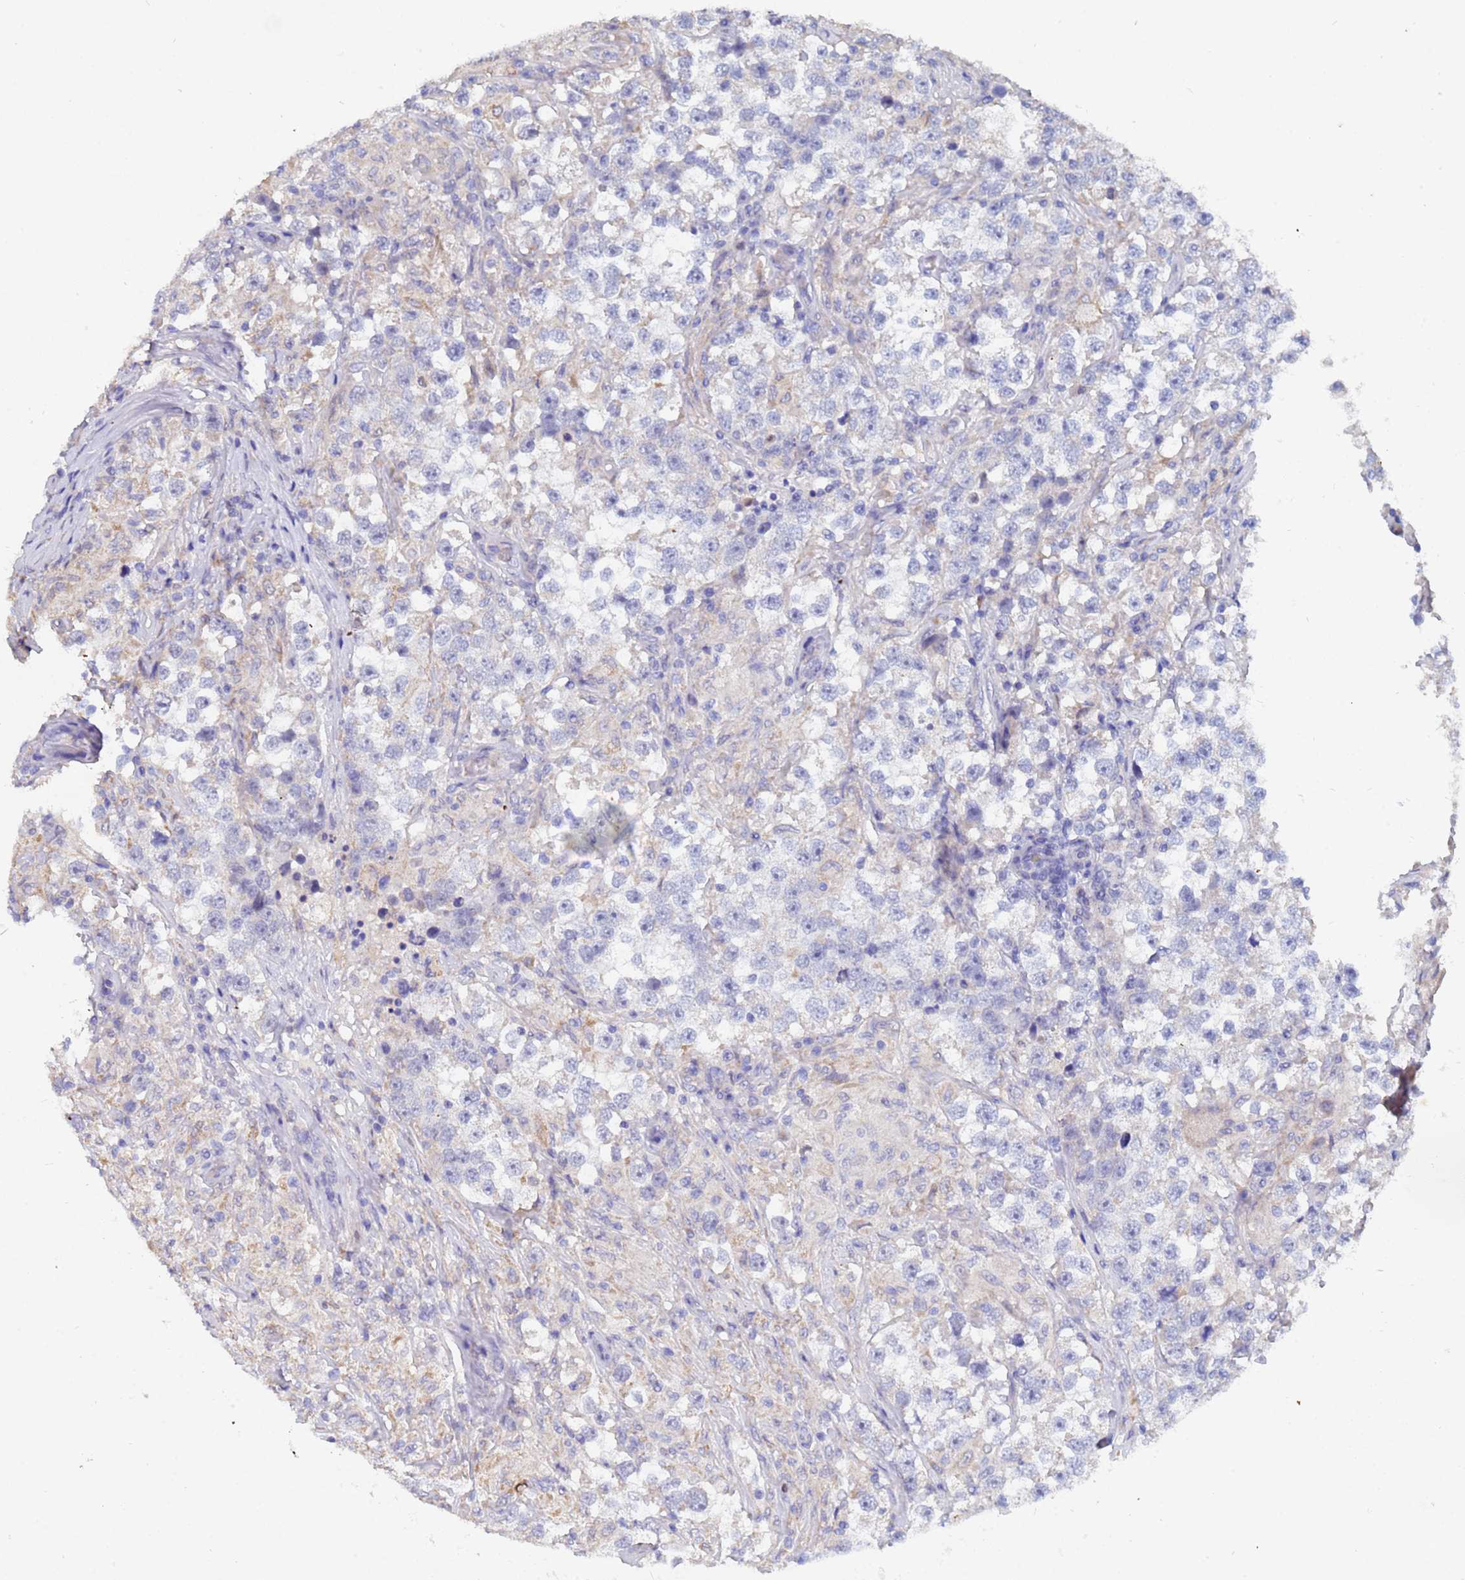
{"staining": {"intensity": "negative", "quantity": "none", "location": "none"}, "tissue": "testis cancer", "cell_type": "Tumor cells", "image_type": "cancer", "snomed": [{"axis": "morphology", "description": "Seminoma, NOS"}, {"axis": "topography", "description": "Testis"}], "caption": "Immunohistochemistry photomicrograph of neoplastic tissue: testis cancer (seminoma) stained with DAB (3,3'-diaminobenzidine) displays no significant protein staining in tumor cells.", "gene": "IHO1", "patient": {"sex": "male", "age": 46}}